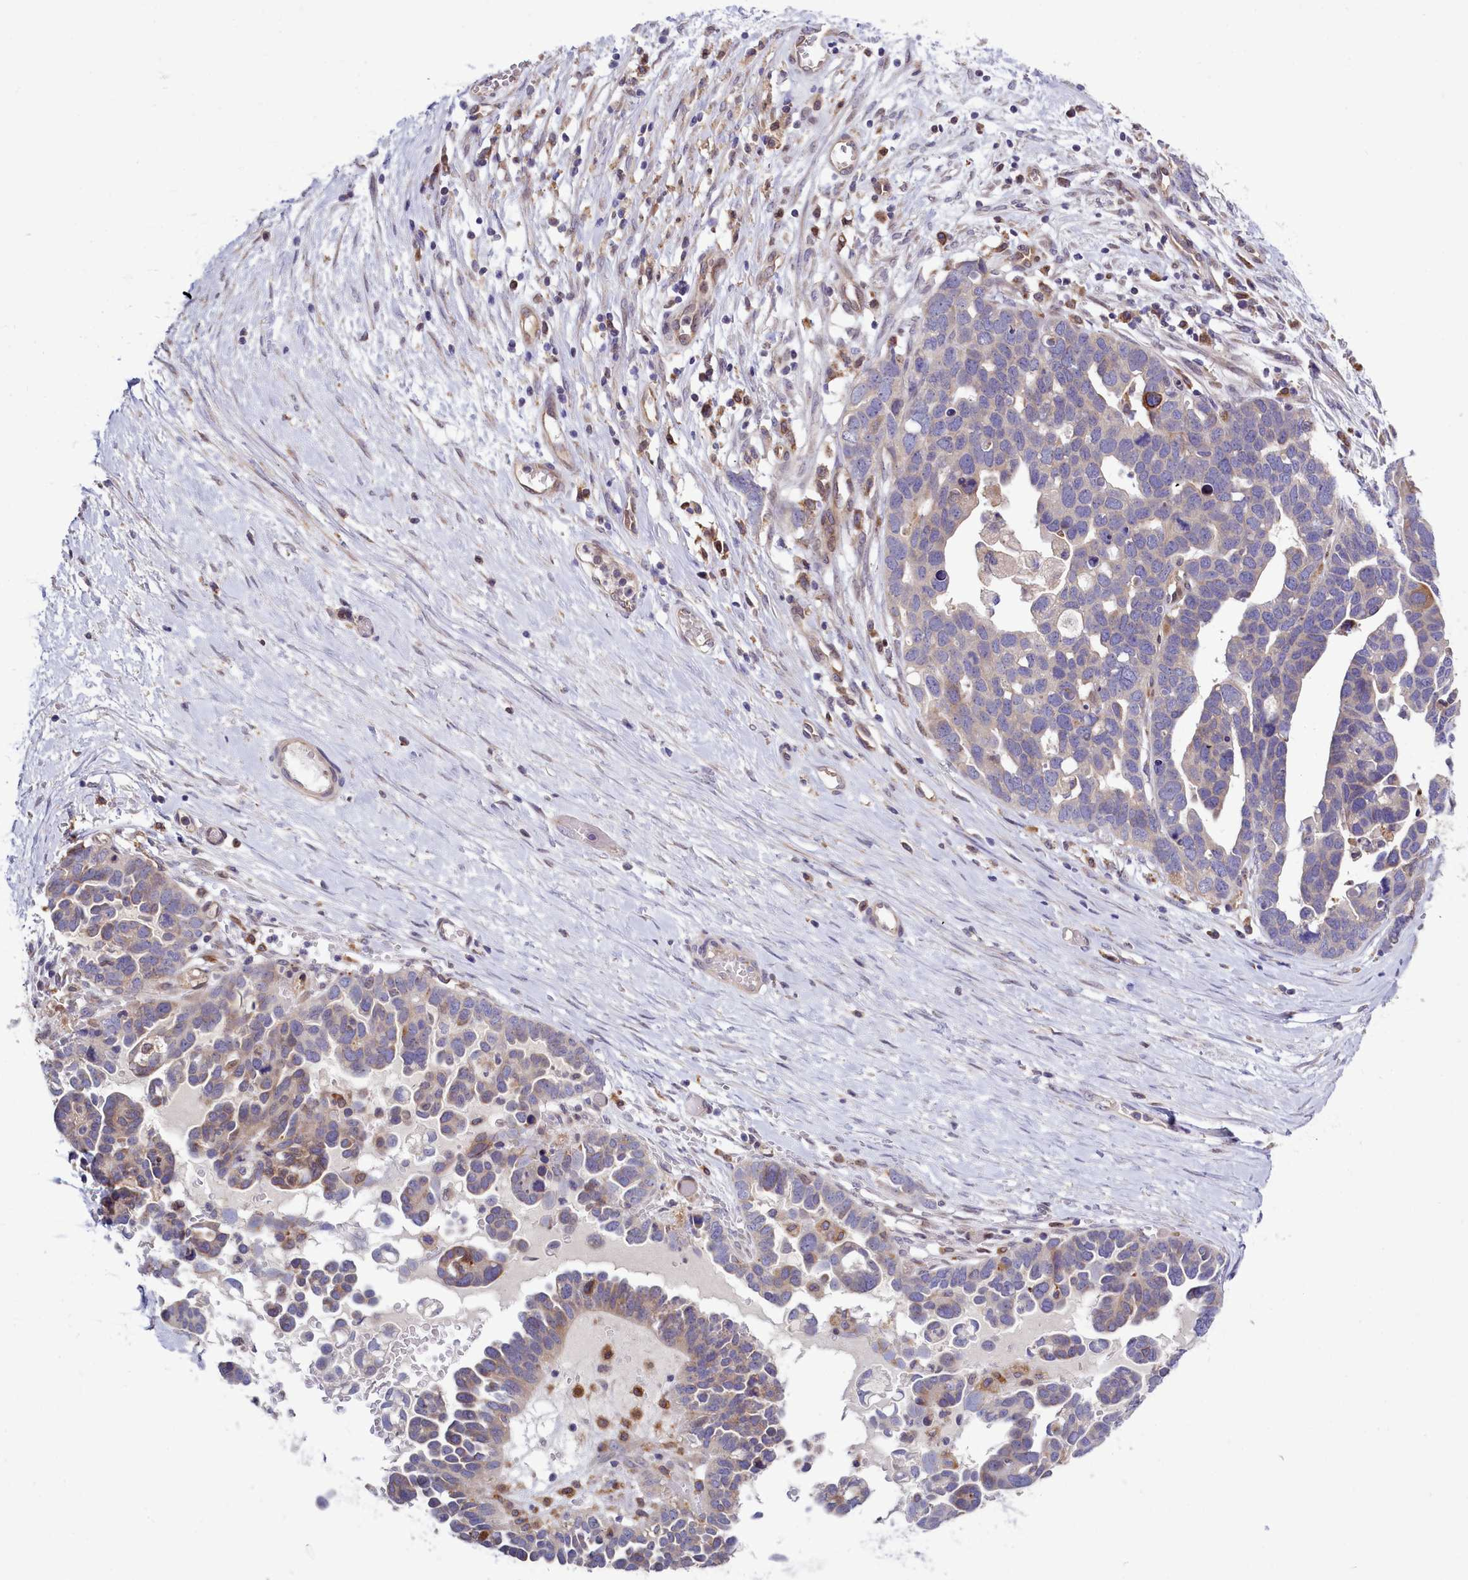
{"staining": {"intensity": "negative", "quantity": "none", "location": "none"}, "tissue": "ovarian cancer", "cell_type": "Tumor cells", "image_type": "cancer", "snomed": [{"axis": "morphology", "description": "Cystadenocarcinoma, serous, NOS"}, {"axis": "topography", "description": "Ovary"}], "caption": "DAB (3,3'-diaminobenzidine) immunohistochemical staining of human ovarian cancer (serous cystadenocarcinoma) shows no significant positivity in tumor cells.", "gene": "RAPGEF4", "patient": {"sex": "female", "age": 54}}